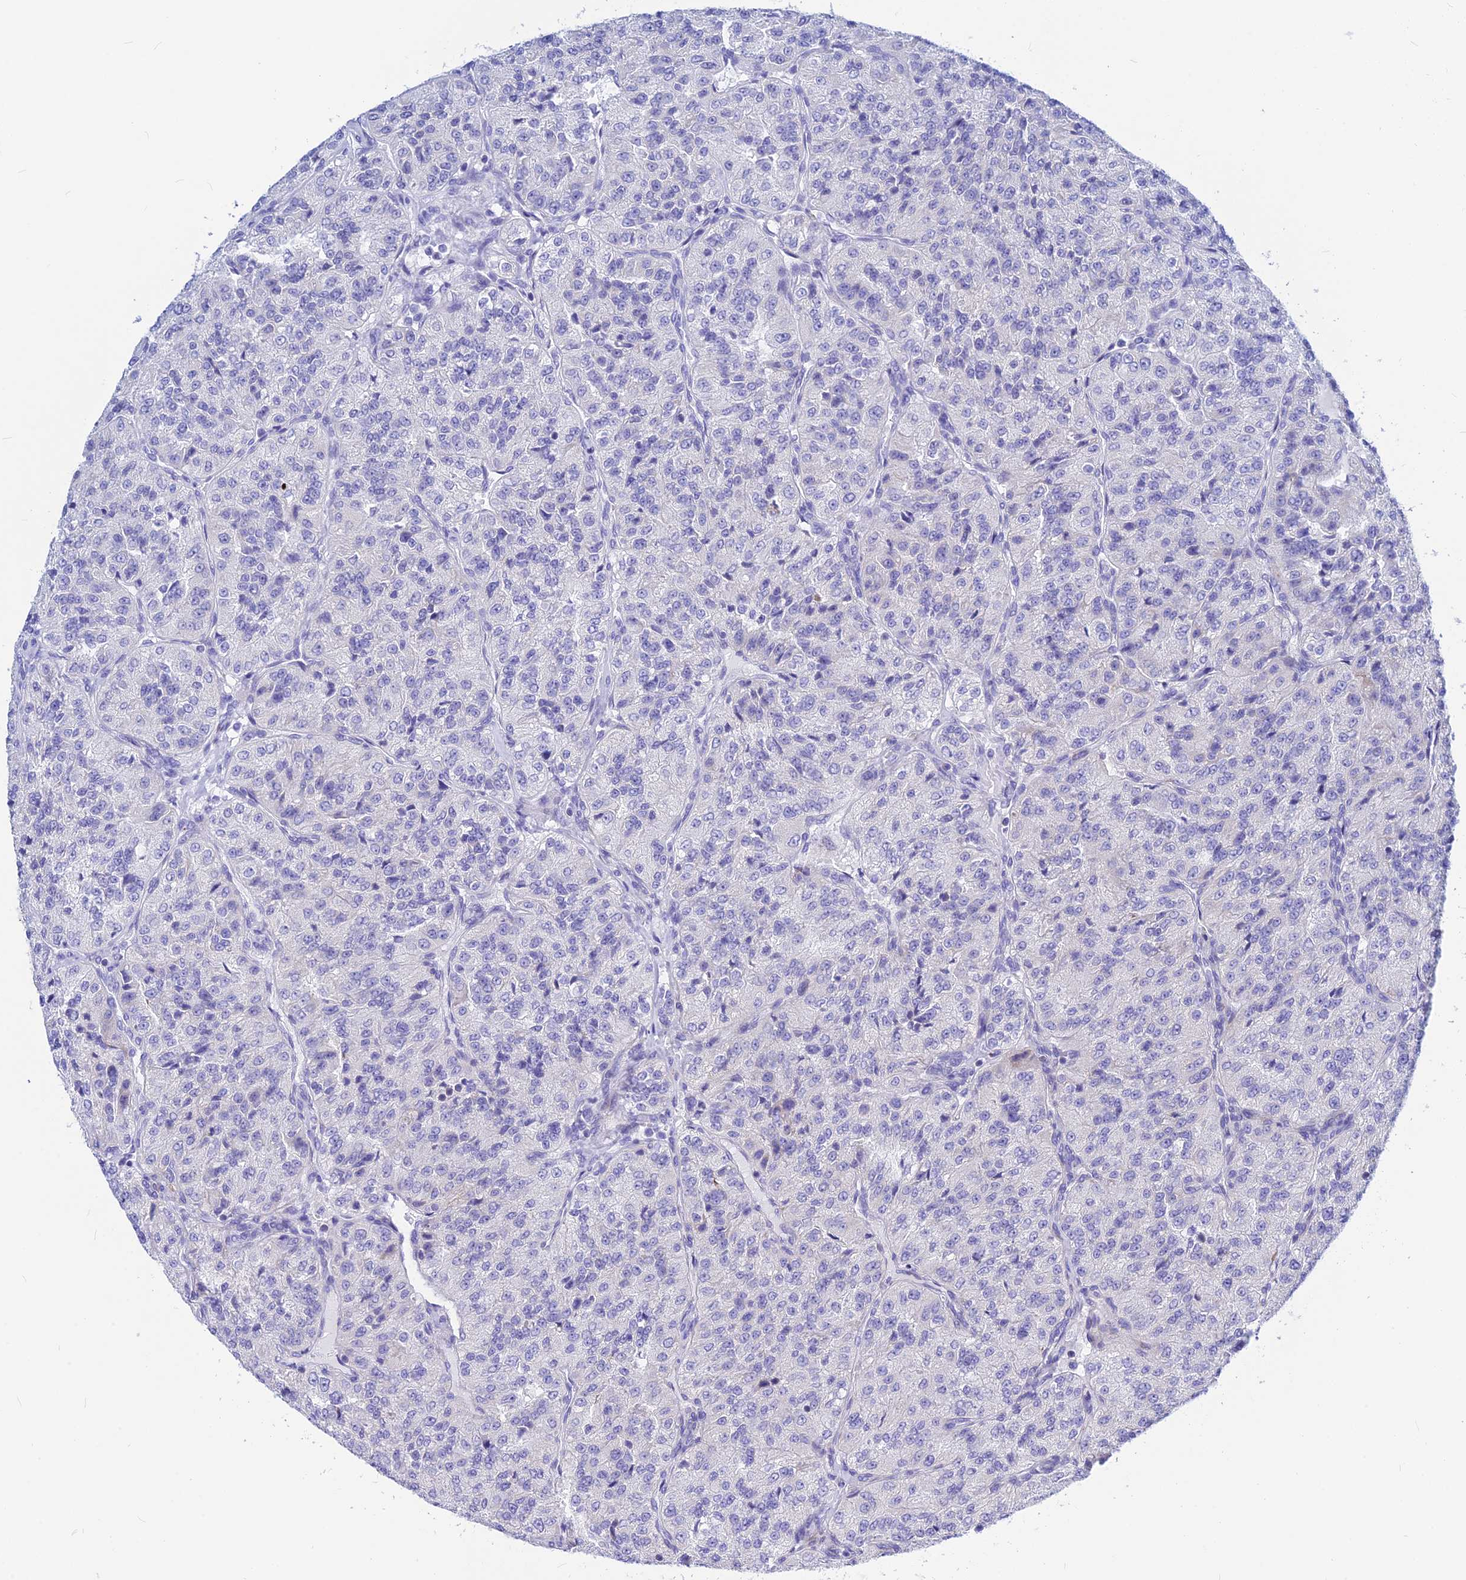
{"staining": {"intensity": "negative", "quantity": "none", "location": "none"}, "tissue": "renal cancer", "cell_type": "Tumor cells", "image_type": "cancer", "snomed": [{"axis": "morphology", "description": "Adenocarcinoma, NOS"}, {"axis": "topography", "description": "Kidney"}], "caption": "Tumor cells show no significant positivity in renal cancer (adenocarcinoma).", "gene": "CNOT6", "patient": {"sex": "female", "age": 63}}